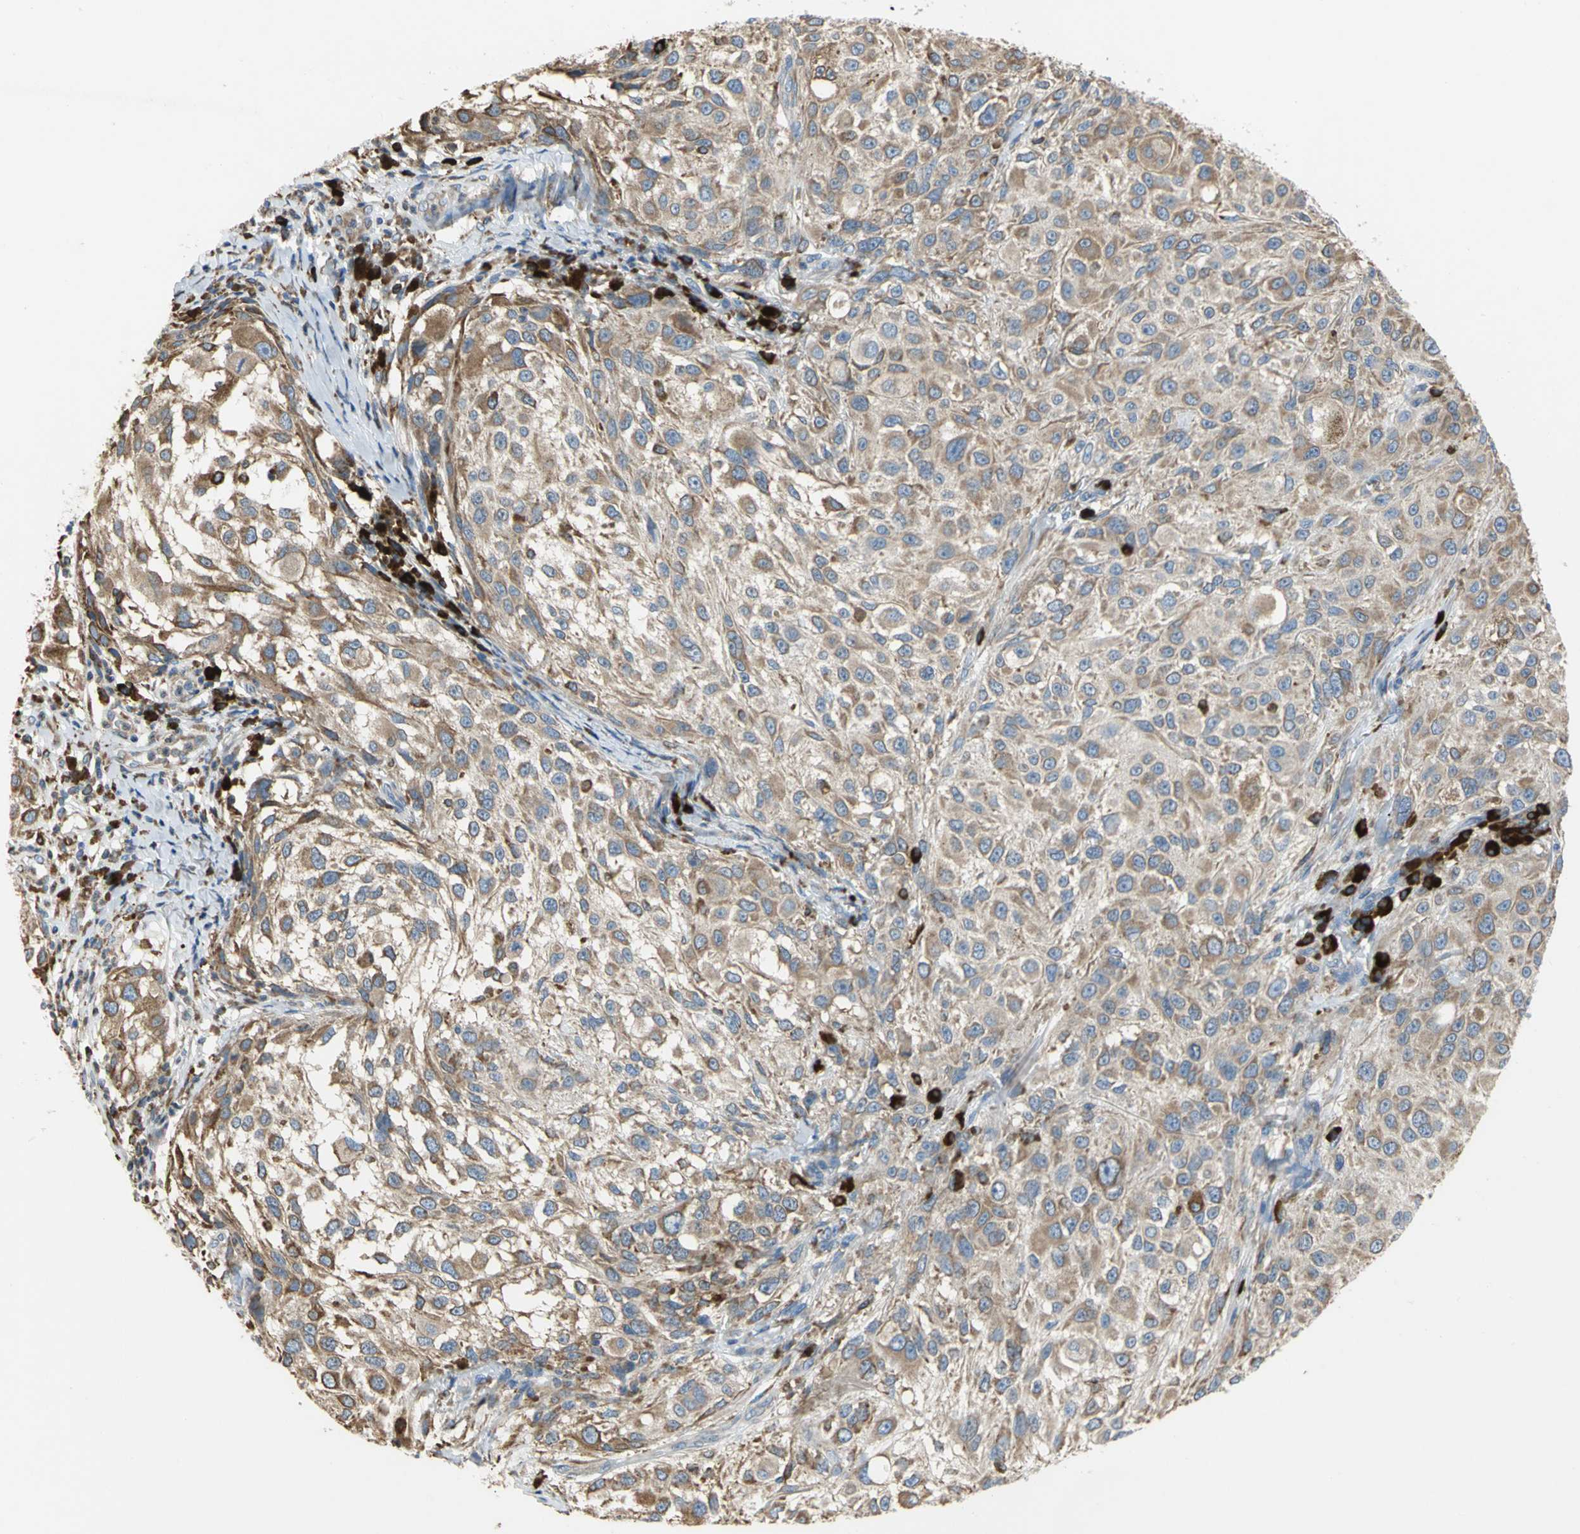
{"staining": {"intensity": "weak", "quantity": ">75%", "location": "cytoplasmic/membranous"}, "tissue": "melanoma", "cell_type": "Tumor cells", "image_type": "cancer", "snomed": [{"axis": "morphology", "description": "Necrosis, NOS"}, {"axis": "morphology", "description": "Malignant melanoma, NOS"}, {"axis": "topography", "description": "Skin"}], "caption": "Tumor cells display weak cytoplasmic/membranous positivity in about >75% of cells in malignant melanoma.", "gene": "SDF2L1", "patient": {"sex": "female", "age": 87}}